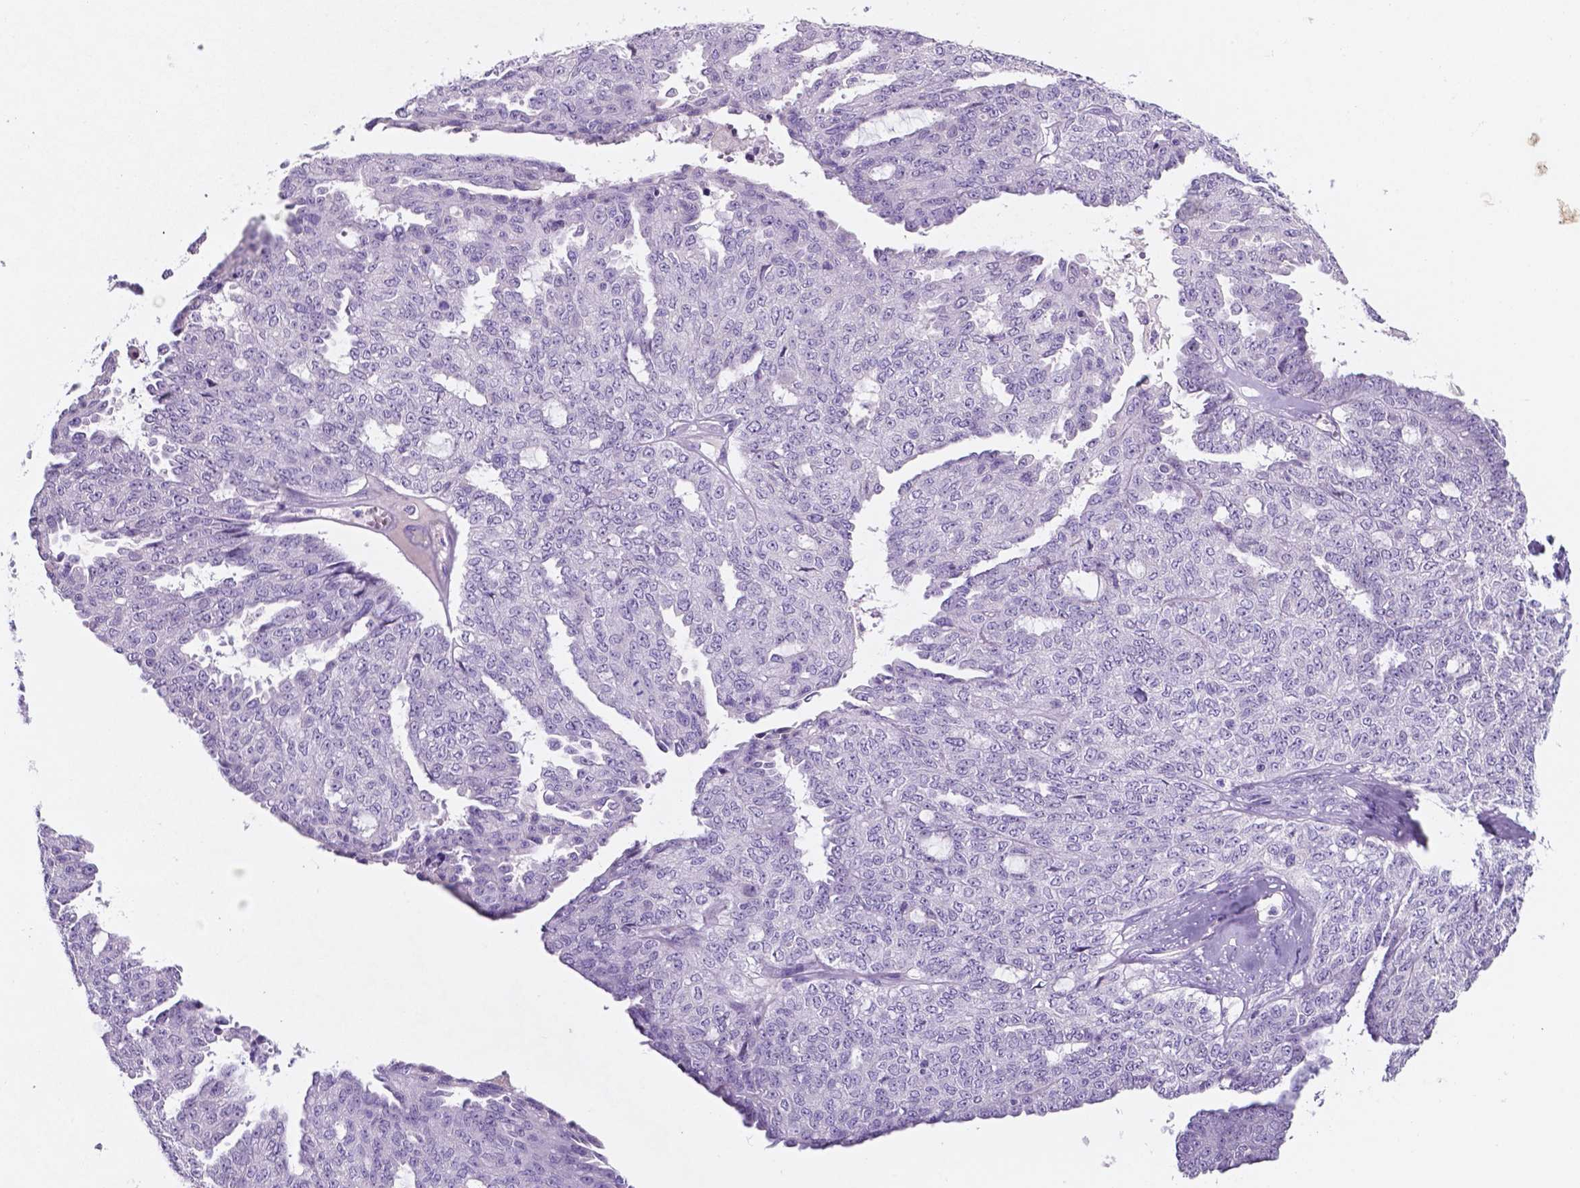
{"staining": {"intensity": "negative", "quantity": "none", "location": "none"}, "tissue": "ovarian cancer", "cell_type": "Tumor cells", "image_type": "cancer", "snomed": [{"axis": "morphology", "description": "Cystadenocarcinoma, serous, NOS"}, {"axis": "topography", "description": "Ovary"}], "caption": "High power microscopy histopathology image of an immunohistochemistry histopathology image of ovarian cancer, revealing no significant staining in tumor cells. The staining is performed using DAB (3,3'-diaminobenzidine) brown chromogen with nuclei counter-stained in using hematoxylin.", "gene": "EBLN2", "patient": {"sex": "female", "age": 71}}